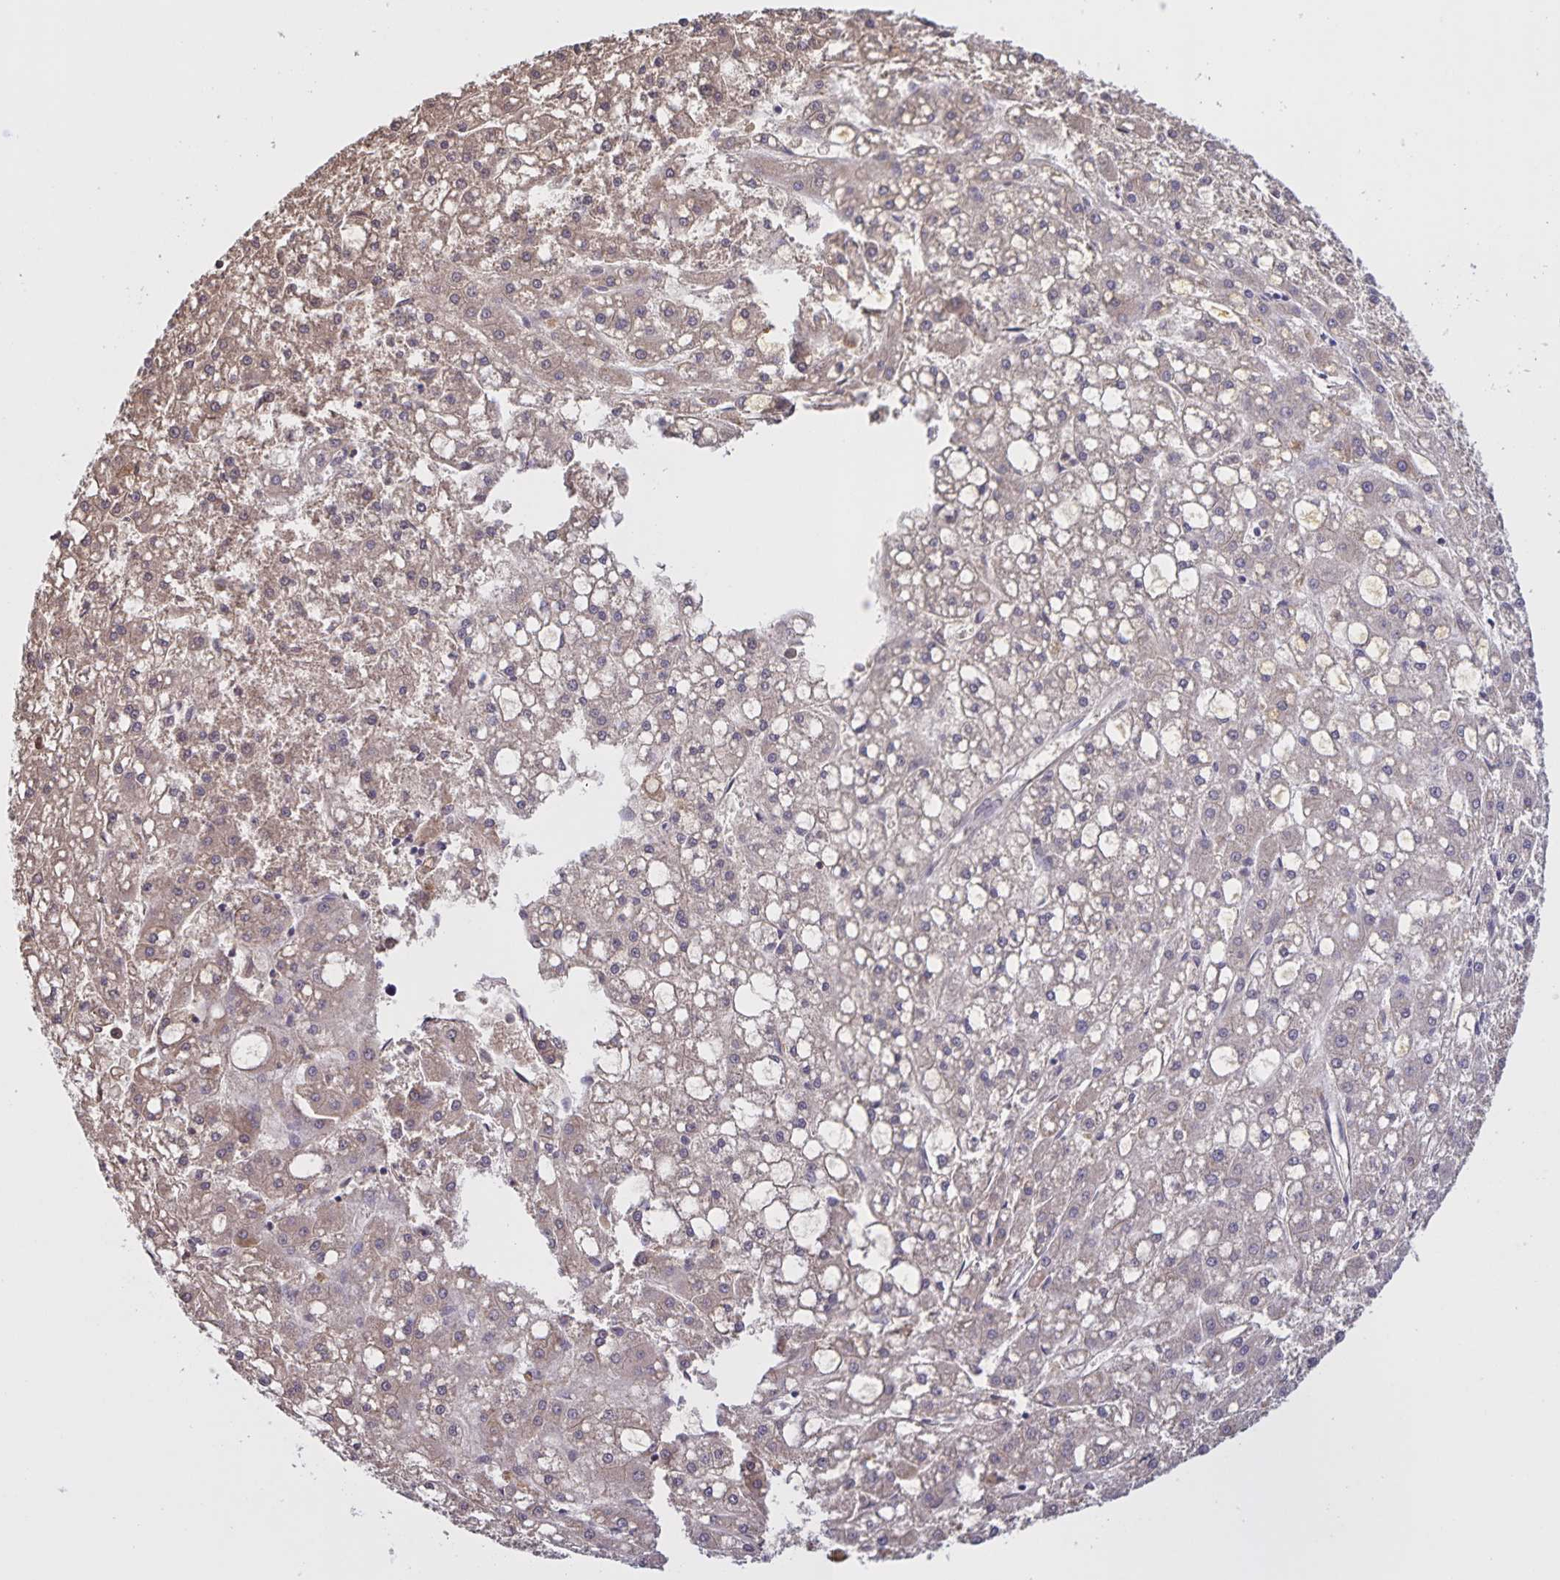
{"staining": {"intensity": "weak", "quantity": "25%-75%", "location": "cytoplasmic/membranous"}, "tissue": "liver cancer", "cell_type": "Tumor cells", "image_type": "cancer", "snomed": [{"axis": "morphology", "description": "Carcinoma, Hepatocellular, NOS"}, {"axis": "topography", "description": "Liver"}], "caption": "A brown stain labels weak cytoplasmic/membranous positivity of a protein in liver cancer (hepatocellular carcinoma) tumor cells. Immunohistochemistry (ihc) stains the protein in brown and the nuclei are stained blue.", "gene": "DMGDH", "patient": {"sex": "male", "age": 67}}